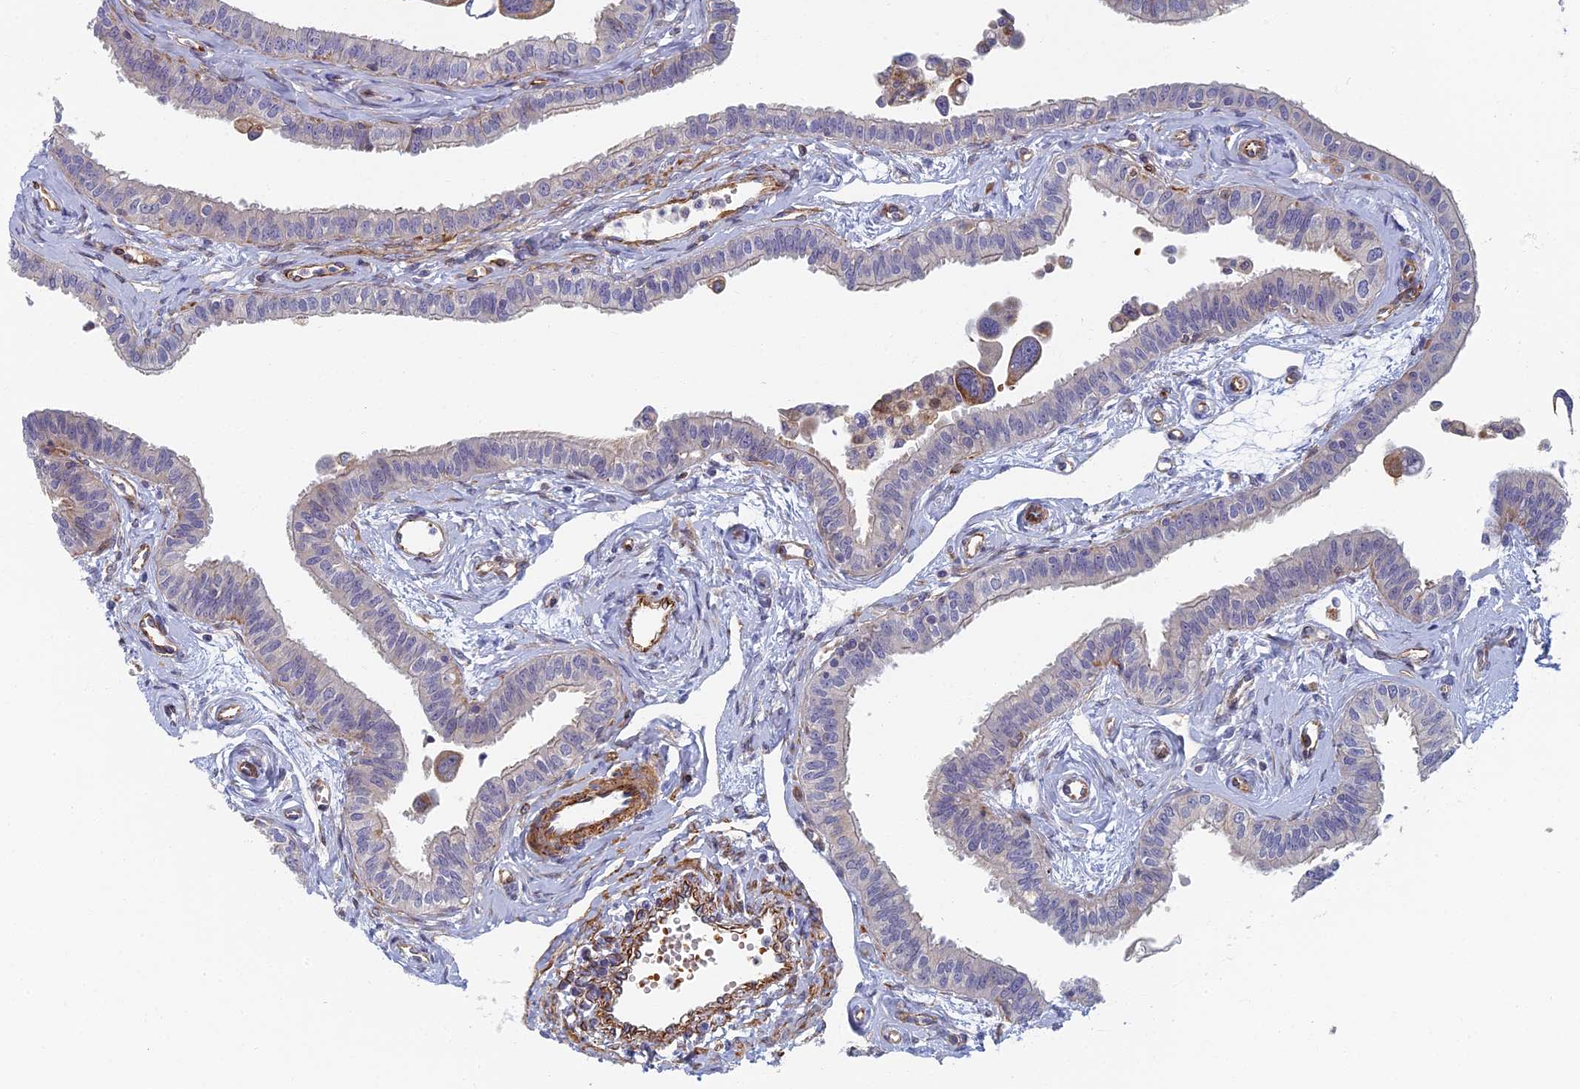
{"staining": {"intensity": "weak", "quantity": "25%-75%", "location": "cytoplasmic/membranous"}, "tissue": "fallopian tube", "cell_type": "Glandular cells", "image_type": "normal", "snomed": [{"axis": "morphology", "description": "Normal tissue, NOS"}, {"axis": "morphology", "description": "Carcinoma, NOS"}, {"axis": "topography", "description": "Fallopian tube"}, {"axis": "topography", "description": "Ovary"}], "caption": "A high-resolution histopathology image shows immunohistochemistry staining of normal fallopian tube, which exhibits weak cytoplasmic/membranous expression in approximately 25%-75% of glandular cells. The staining is performed using DAB (3,3'-diaminobenzidine) brown chromogen to label protein expression. The nuclei are counter-stained blue using hematoxylin.", "gene": "ABCB10", "patient": {"sex": "female", "age": 59}}